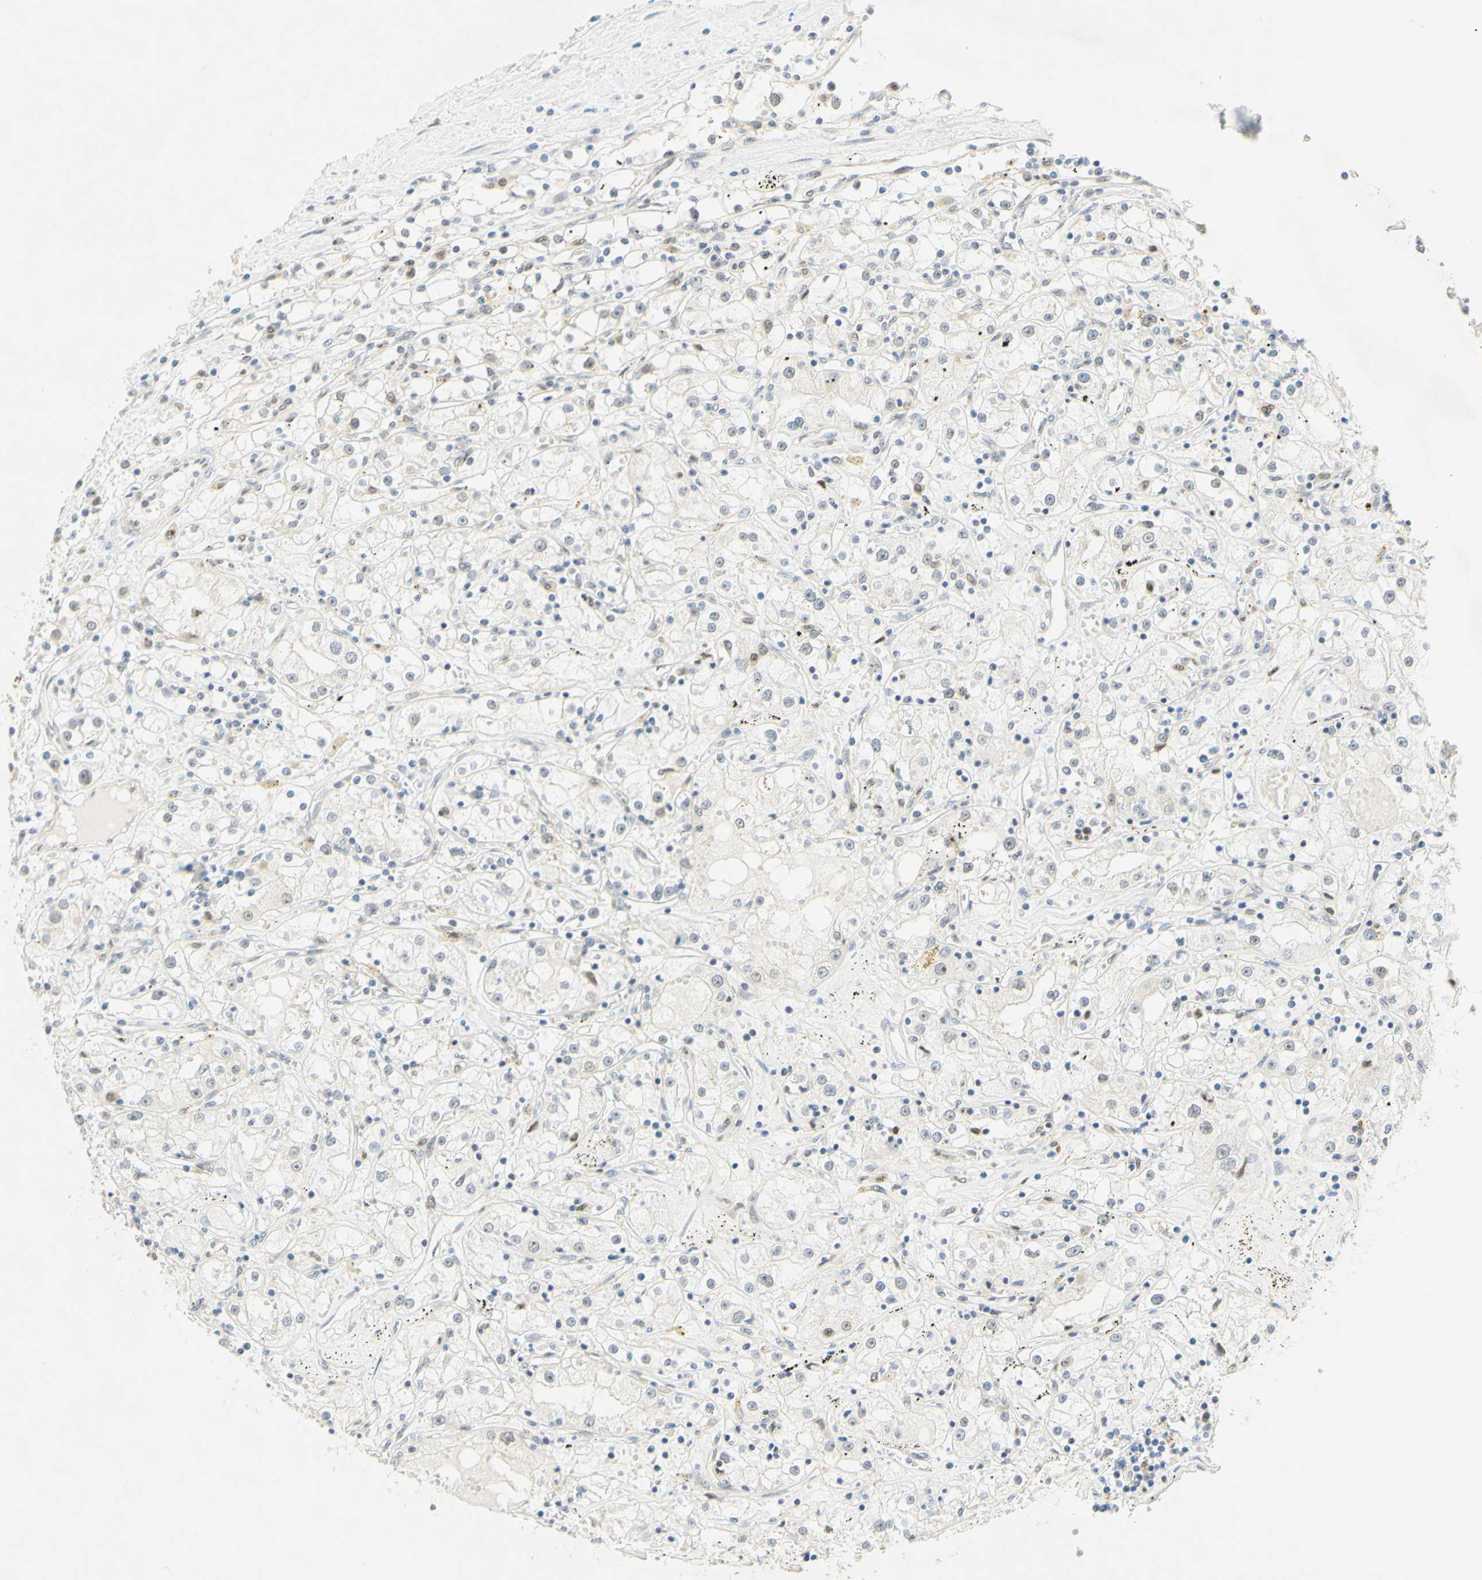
{"staining": {"intensity": "negative", "quantity": "none", "location": "none"}, "tissue": "renal cancer", "cell_type": "Tumor cells", "image_type": "cancer", "snomed": [{"axis": "morphology", "description": "Adenocarcinoma, NOS"}, {"axis": "topography", "description": "Kidney"}], "caption": "Immunohistochemistry (IHC) of renal adenocarcinoma reveals no expression in tumor cells. (DAB (3,3'-diaminobenzidine) immunohistochemistry visualized using brightfield microscopy, high magnification).", "gene": "POLB", "patient": {"sex": "male", "age": 56}}